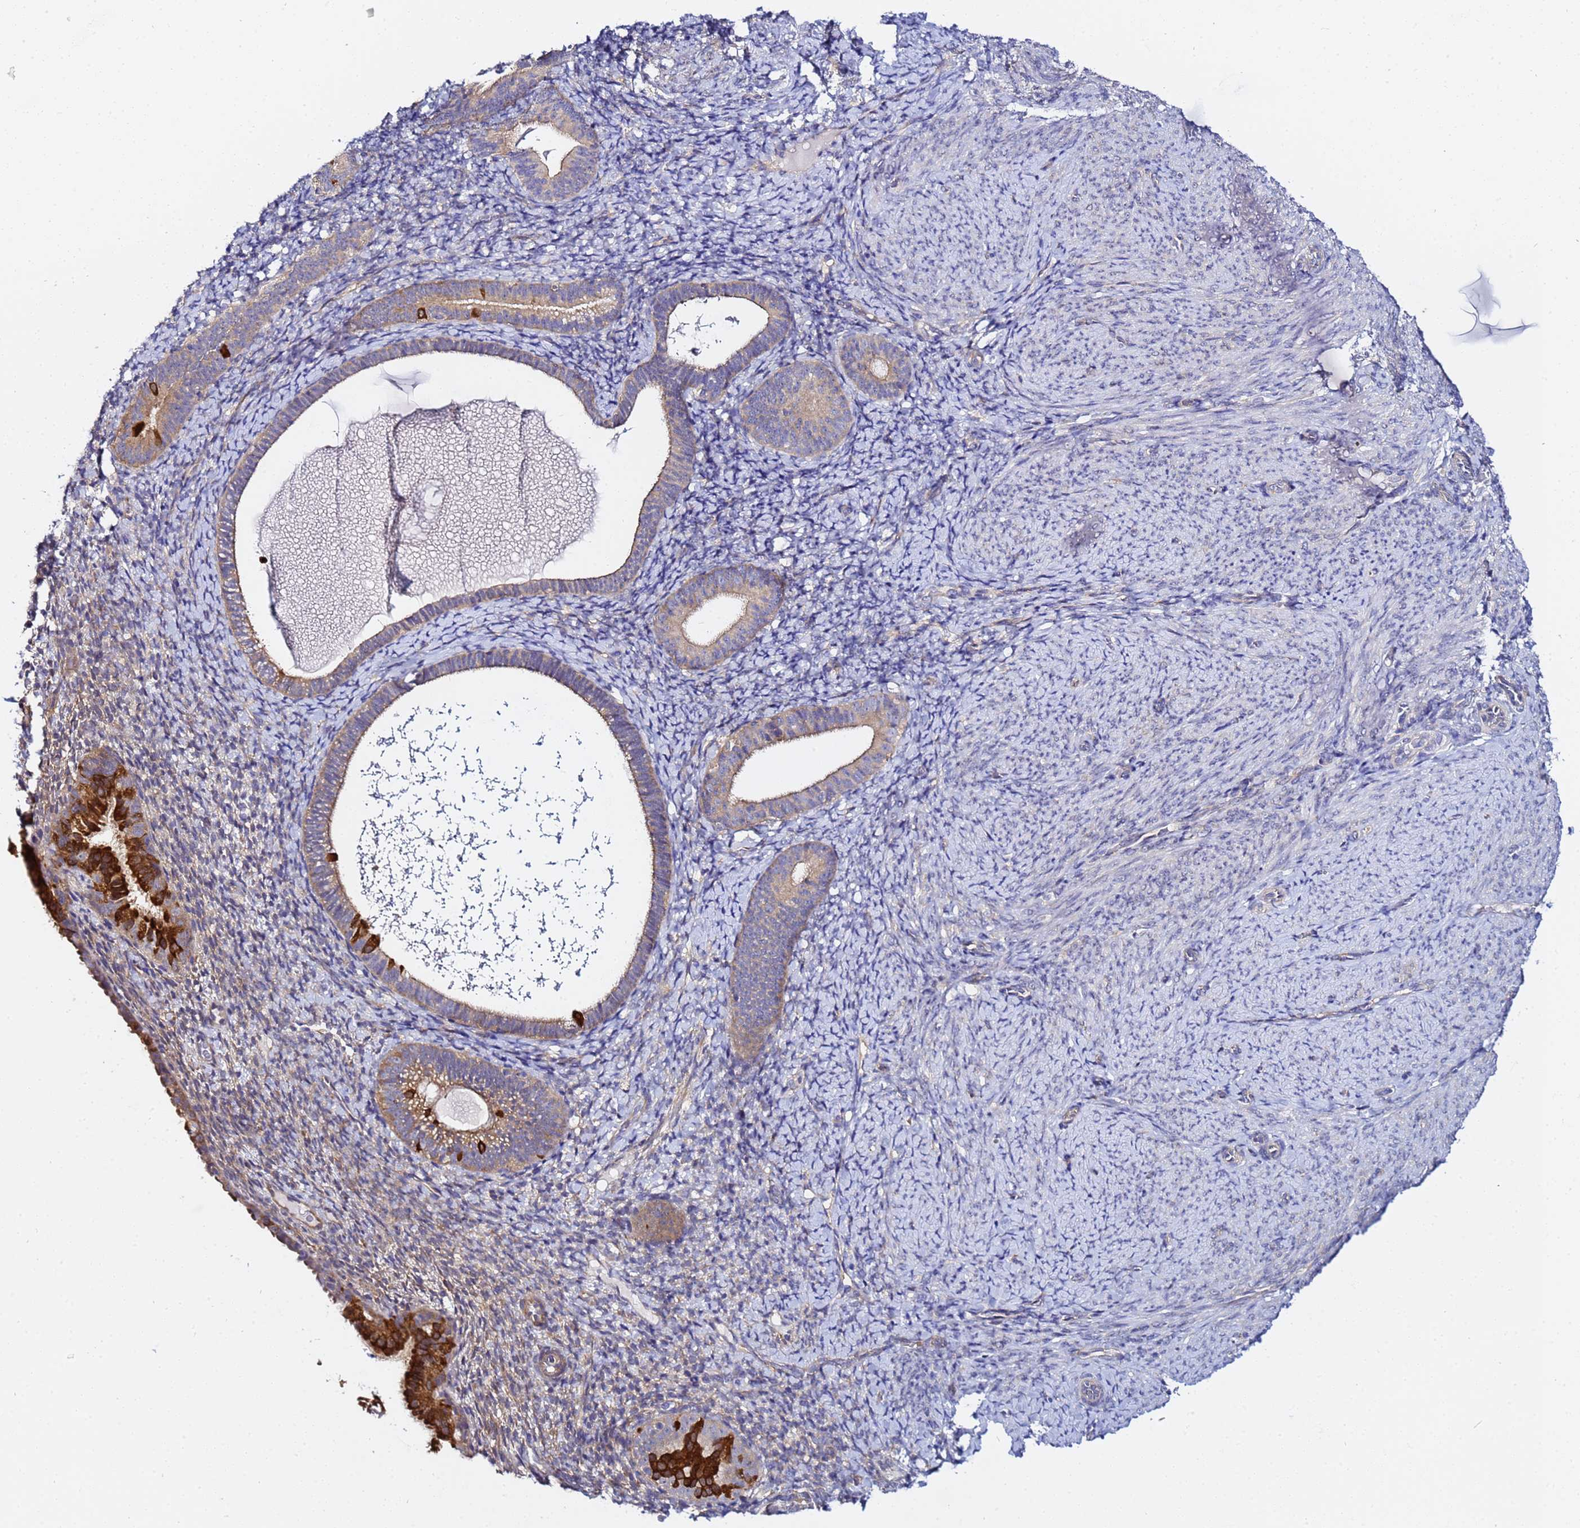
{"staining": {"intensity": "negative", "quantity": "none", "location": "none"}, "tissue": "endometrium", "cell_type": "Cells in endometrial stroma", "image_type": "normal", "snomed": [{"axis": "morphology", "description": "Normal tissue, NOS"}, {"axis": "topography", "description": "Endometrium"}], "caption": "An image of human endometrium is negative for staining in cells in endometrial stroma. (Stains: DAB IHC with hematoxylin counter stain, Microscopy: brightfield microscopy at high magnification).", "gene": "LENG1", "patient": {"sex": "female", "age": 65}}